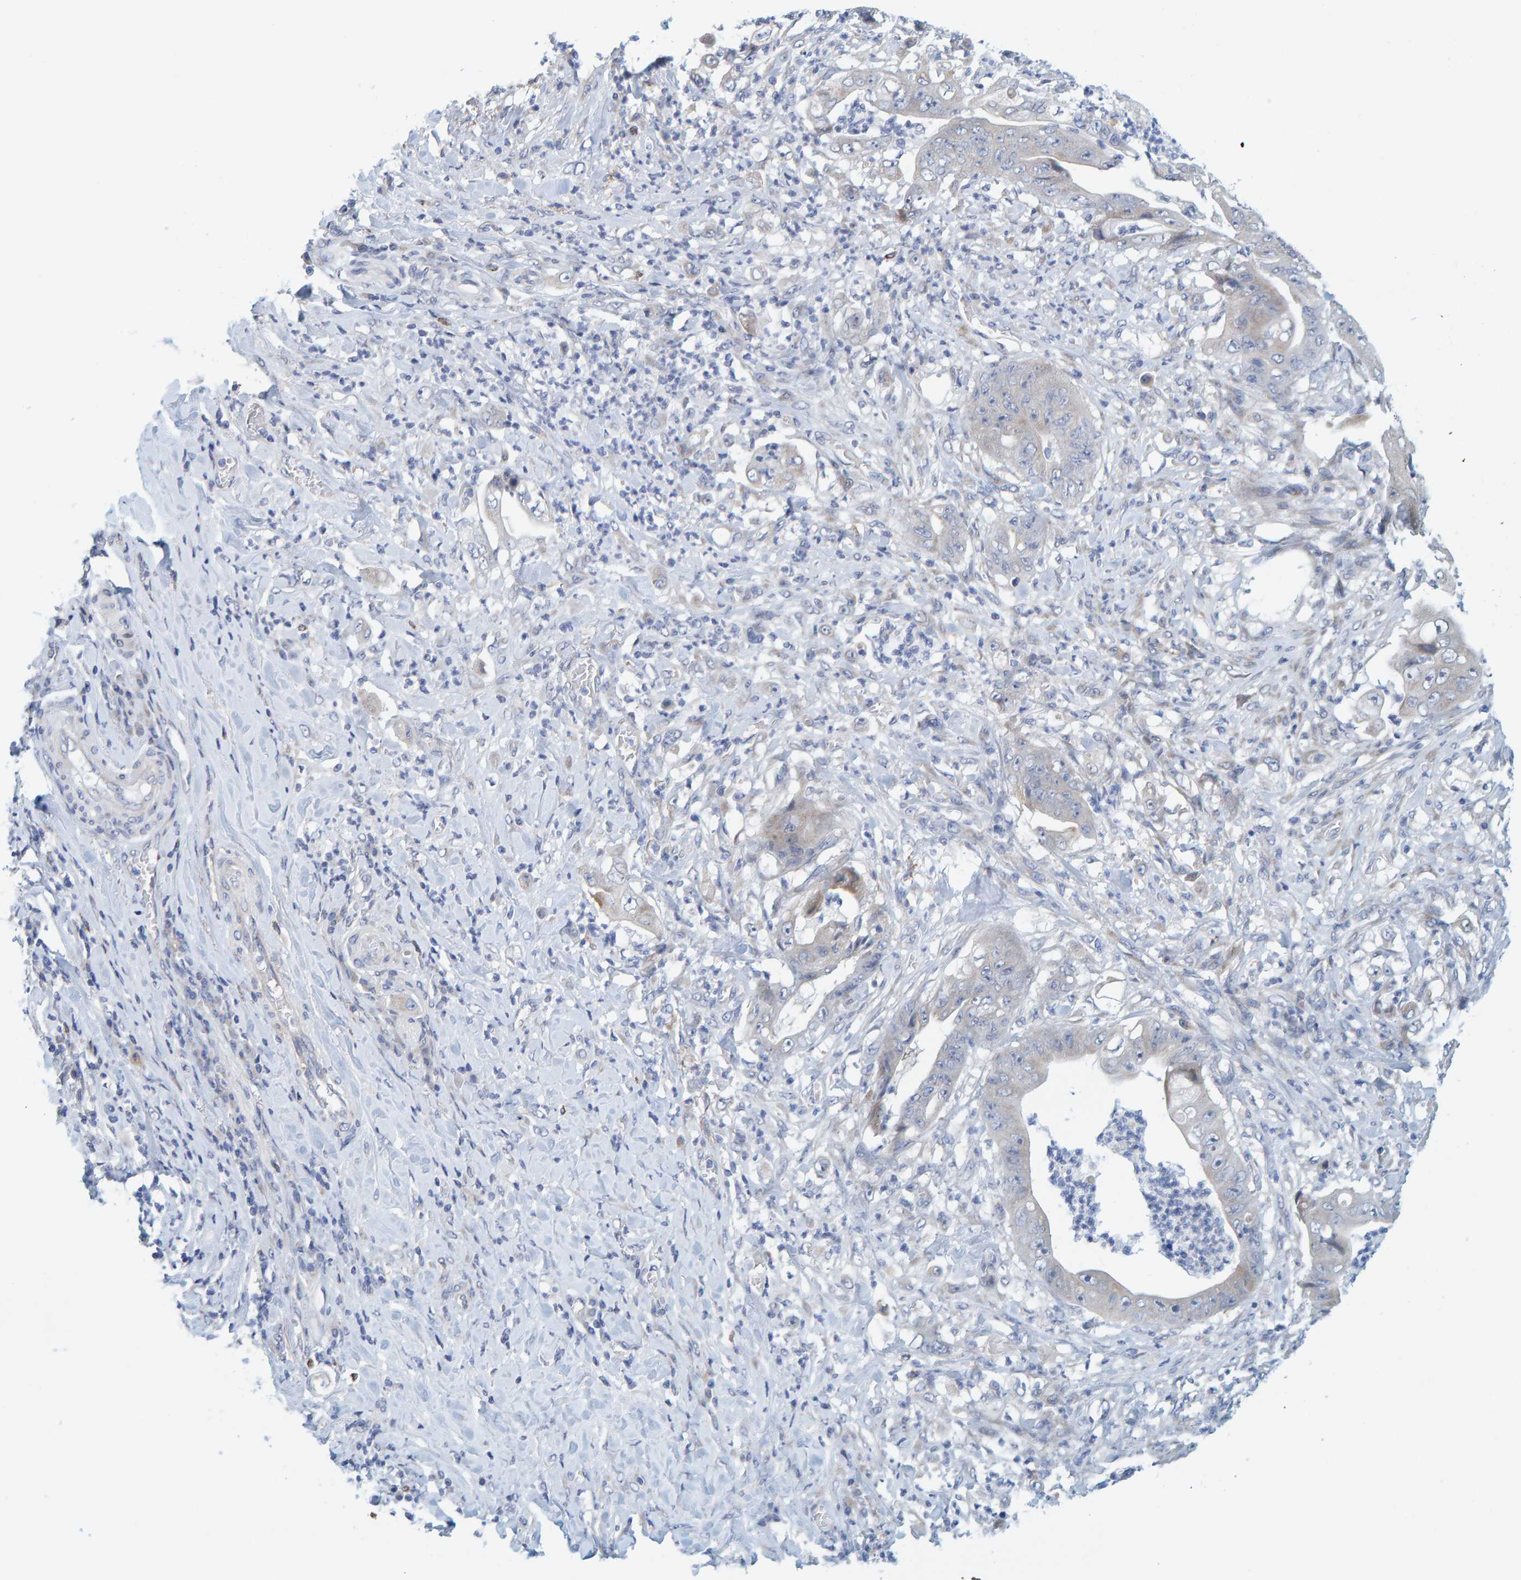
{"staining": {"intensity": "negative", "quantity": "none", "location": "none"}, "tissue": "stomach cancer", "cell_type": "Tumor cells", "image_type": "cancer", "snomed": [{"axis": "morphology", "description": "Adenocarcinoma, NOS"}, {"axis": "topography", "description": "Stomach"}], "caption": "An image of adenocarcinoma (stomach) stained for a protein displays no brown staining in tumor cells.", "gene": "ZC3H3", "patient": {"sex": "female", "age": 73}}